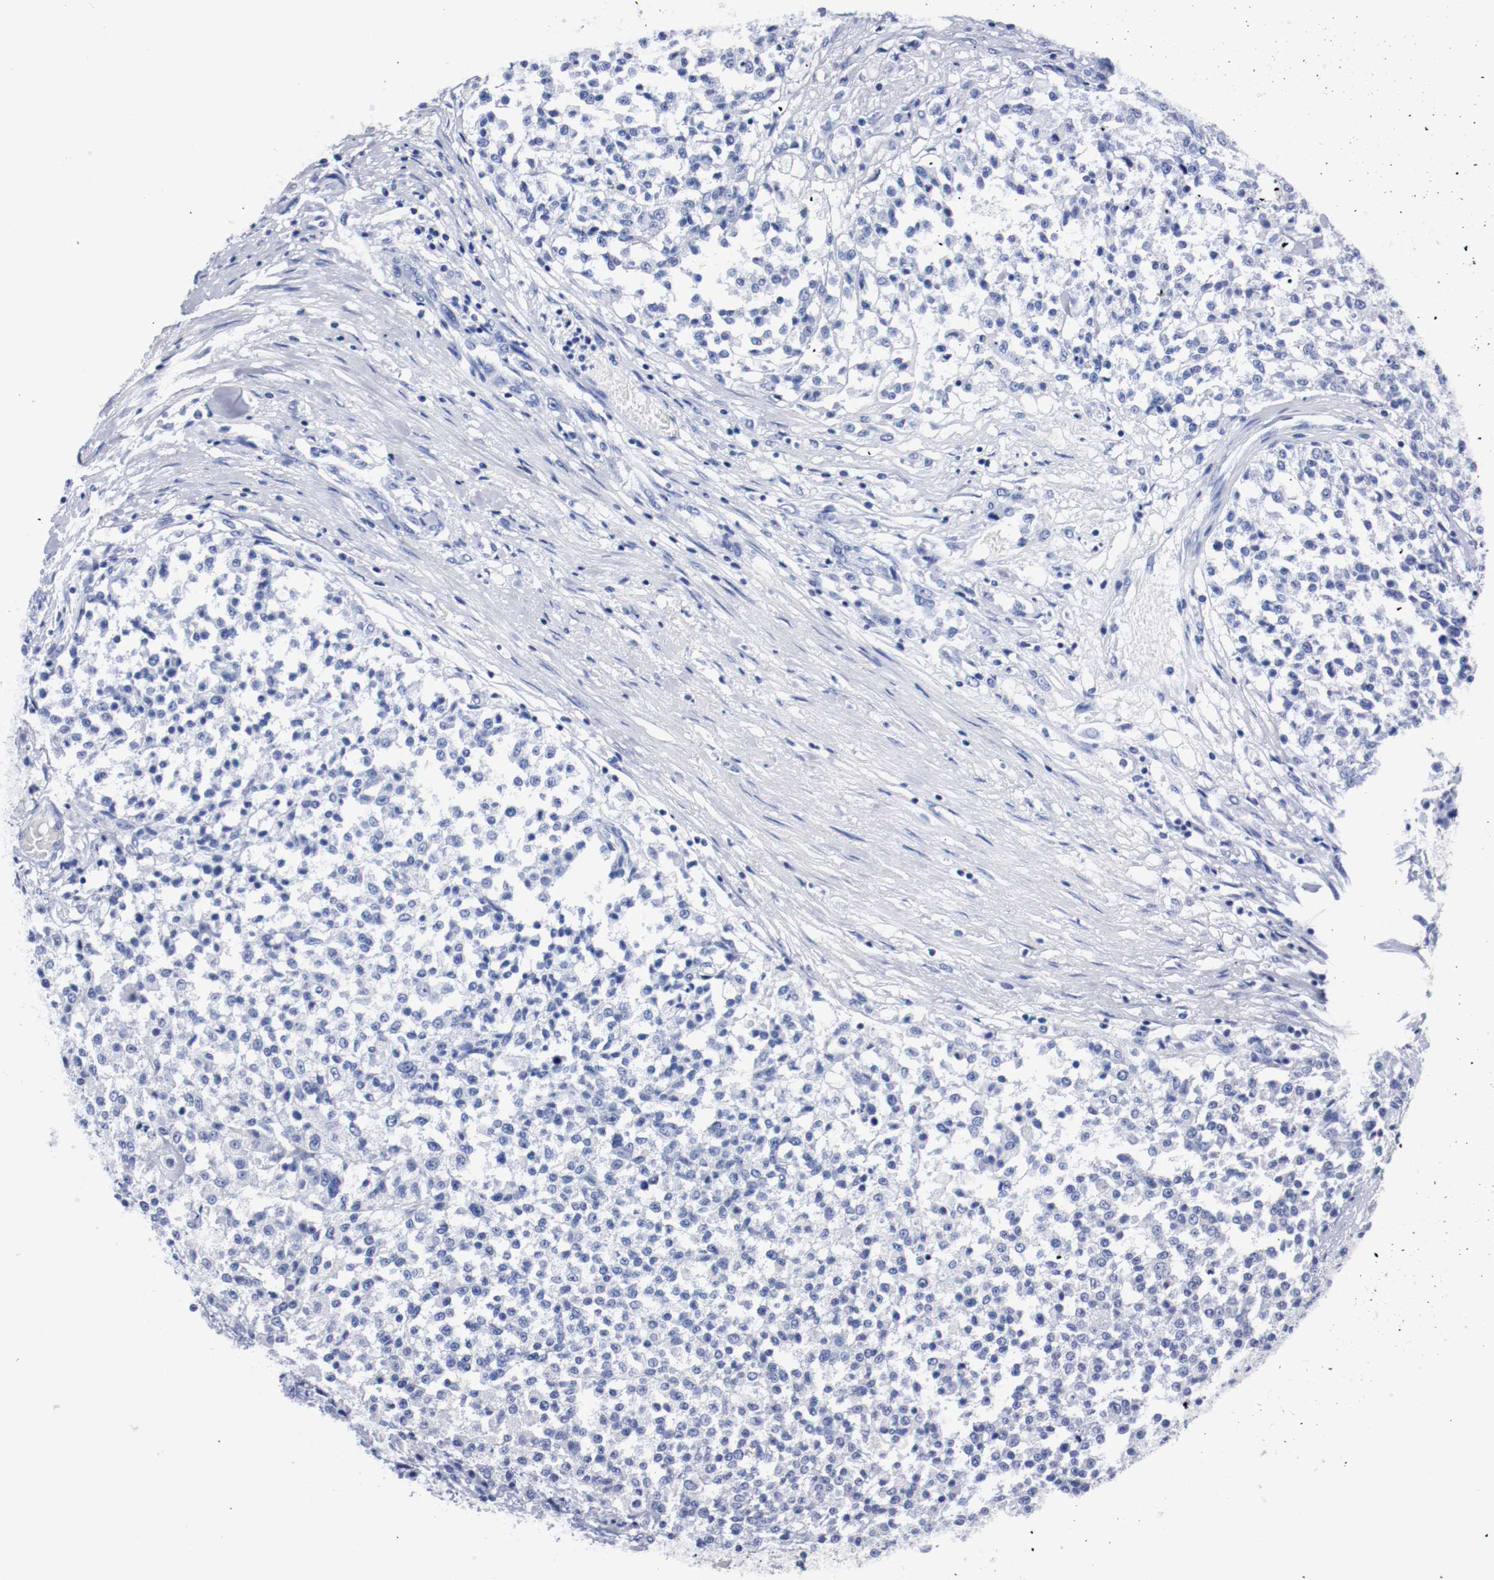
{"staining": {"intensity": "negative", "quantity": "none", "location": "none"}, "tissue": "testis cancer", "cell_type": "Tumor cells", "image_type": "cancer", "snomed": [{"axis": "morphology", "description": "Seminoma, NOS"}, {"axis": "topography", "description": "Testis"}], "caption": "IHC of testis cancer displays no staining in tumor cells. Nuclei are stained in blue.", "gene": "TUBD1", "patient": {"sex": "male", "age": 59}}